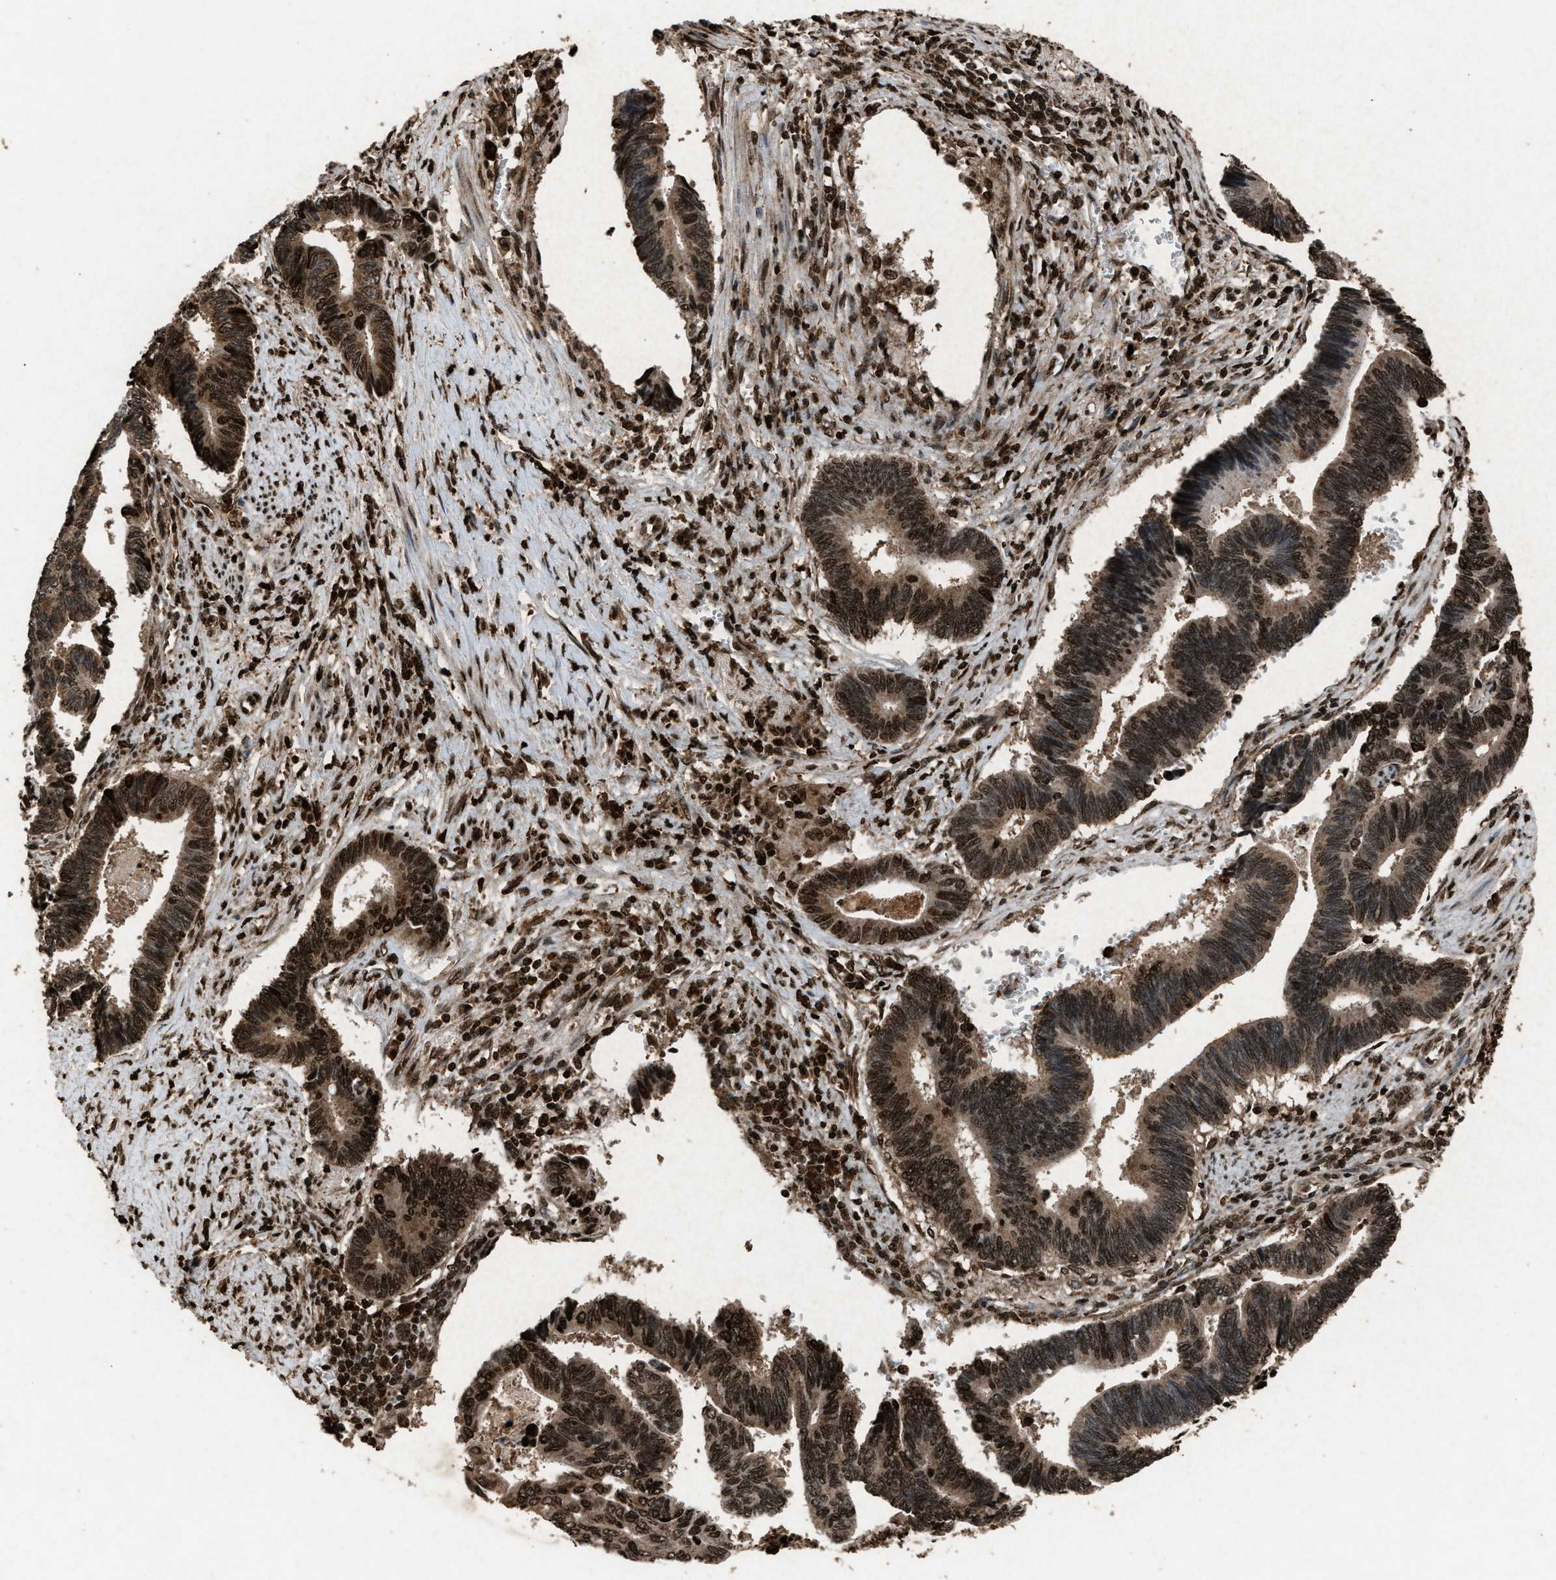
{"staining": {"intensity": "moderate", "quantity": ">75%", "location": "cytoplasmic/membranous,nuclear"}, "tissue": "pancreatic cancer", "cell_type": "Tumor cells", "image_type": "cancer", "snomed": [{"axis": "morphology", "description": "Adenocarcinoma, NOS"}, {"axis": "topography", "description": "Pancreas"}], "caption": "Brown immunohistochemical staining in human pancreatic adenocarcinoma displays moderate cytoplasmic/membranous and nuclear staining in about >75% of tumor cells.", "gene": "PSMD1", "patient": {"sex": "female", "age": 70}}